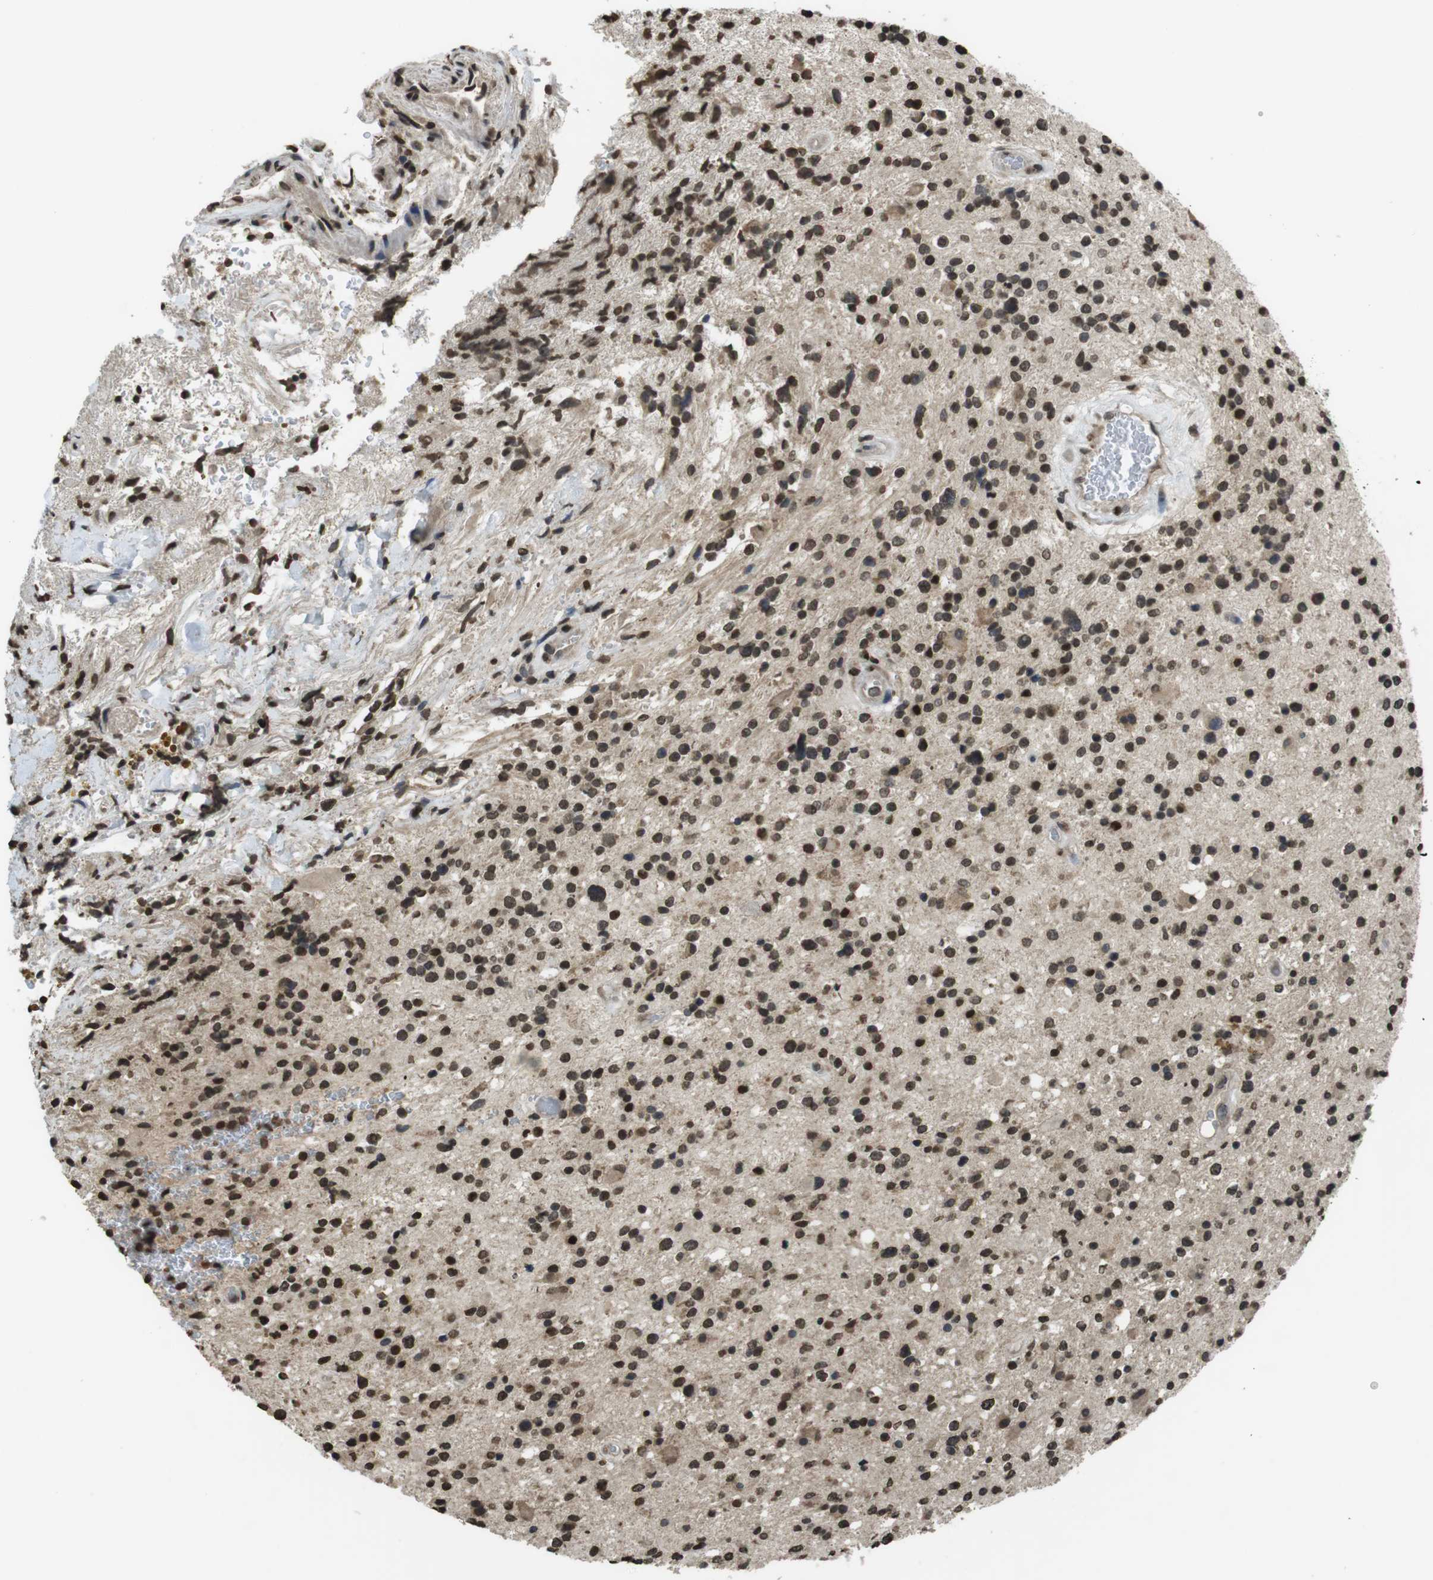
{"staining": {"intensity": "strong", "quantity": ">75%", "location": "nuclear"}, "tissue": "glioma", "cell_type": "Tumor cells", "image_type": "cancer", "snomed": [{"axis": "morphology", "description": "Glioma, malignant, High grade"}, {"axis": "topography", "description": "Brain"}], "caption": "Protein analysis of glioma tissue exhibits strong nuclear expression in about >75% of tumor cells.", "gene": "MAF", "patient": {"sex": "male", "age": 33}}